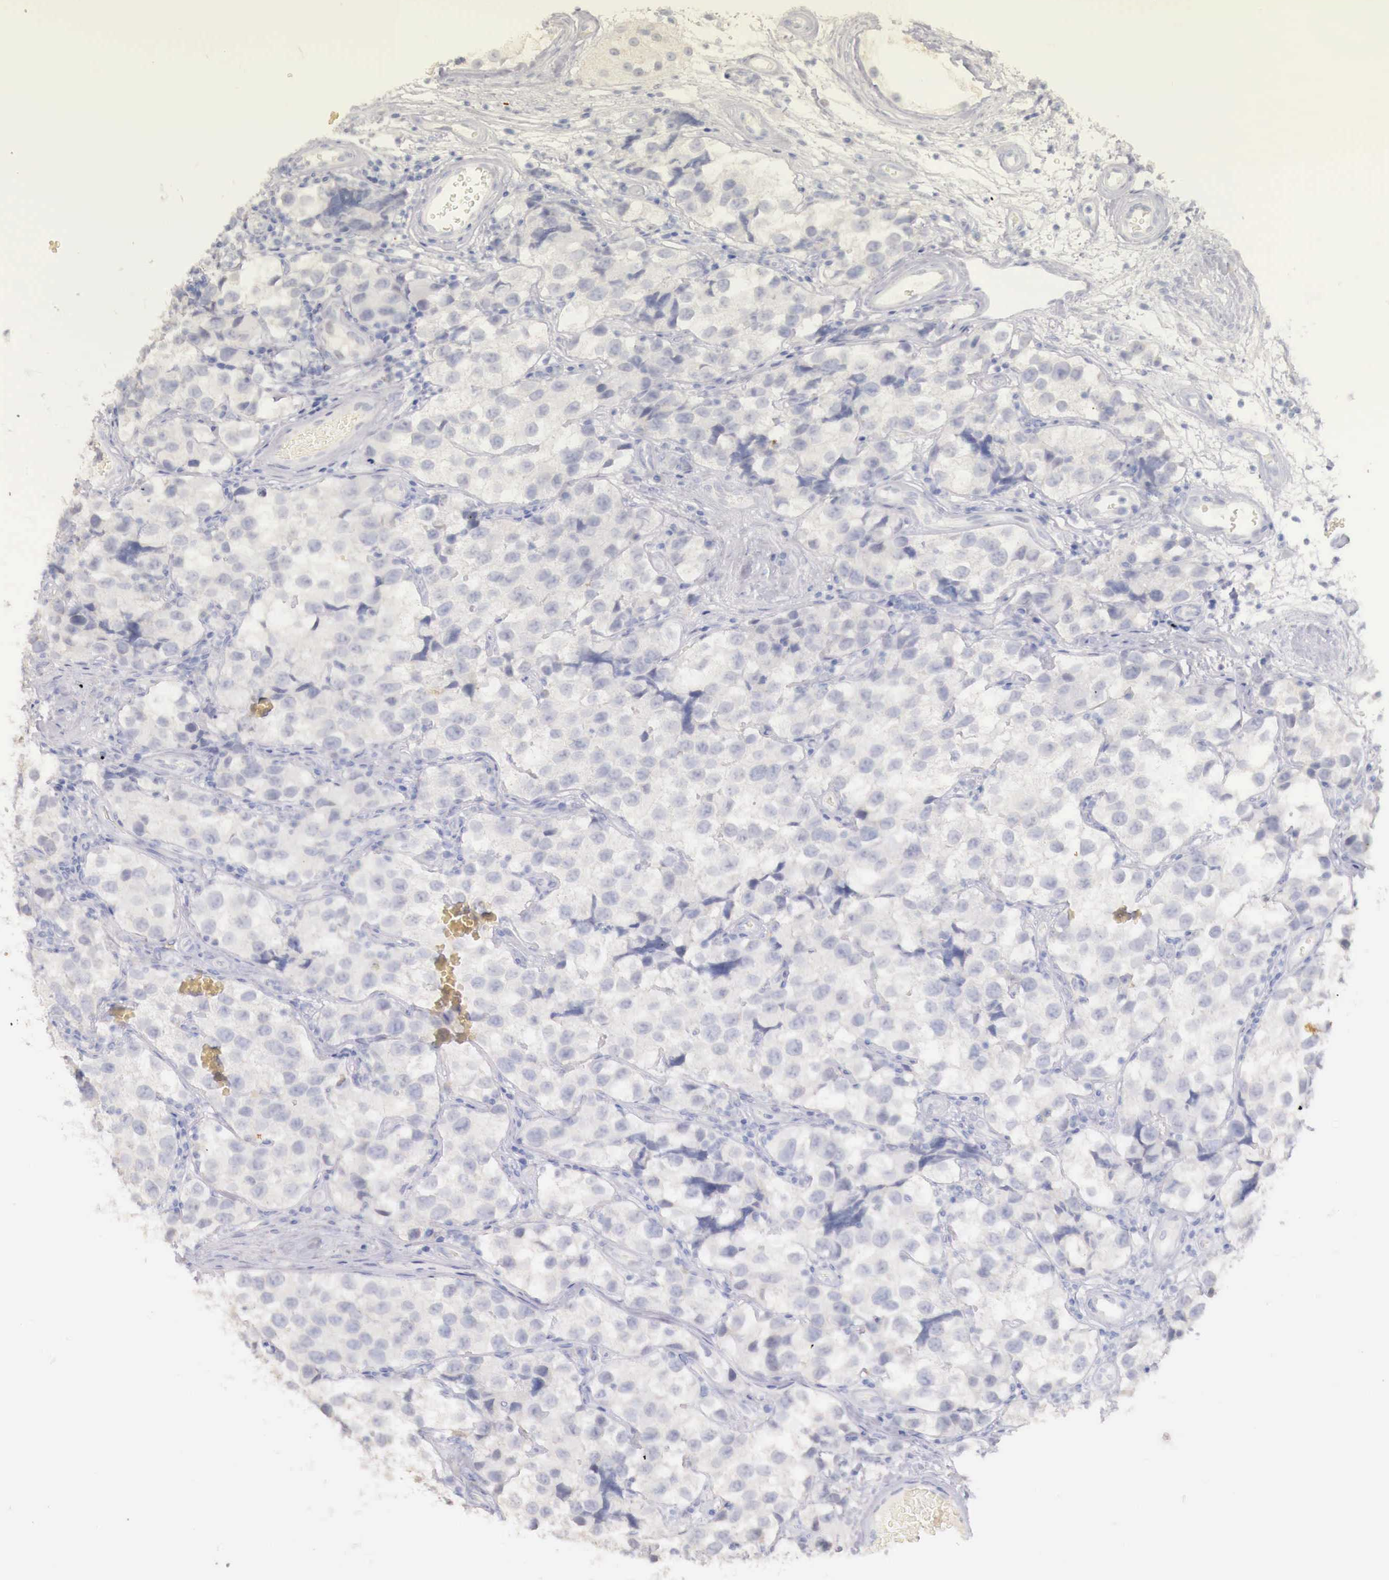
{"staining": {"intensity": "negative", "quantity": "none", "location": "none"}, "tissue": "testis cancer", "cell_type": "Tumor cells", "image_type": "cancer", "snomed": [{"axis": "morphology", "description": "Seminoma, NOS"}, {"axis": "topography", "description": "Testis"}], "caption": "A histopathology image of testis cancer stained for a protein shows no brown staining in tumor cells. (Immunohistochemistry, brightfield microscopy, high magnification).", "gene": "ITIH6", "patient": {"sex": "male", "age": 39}}